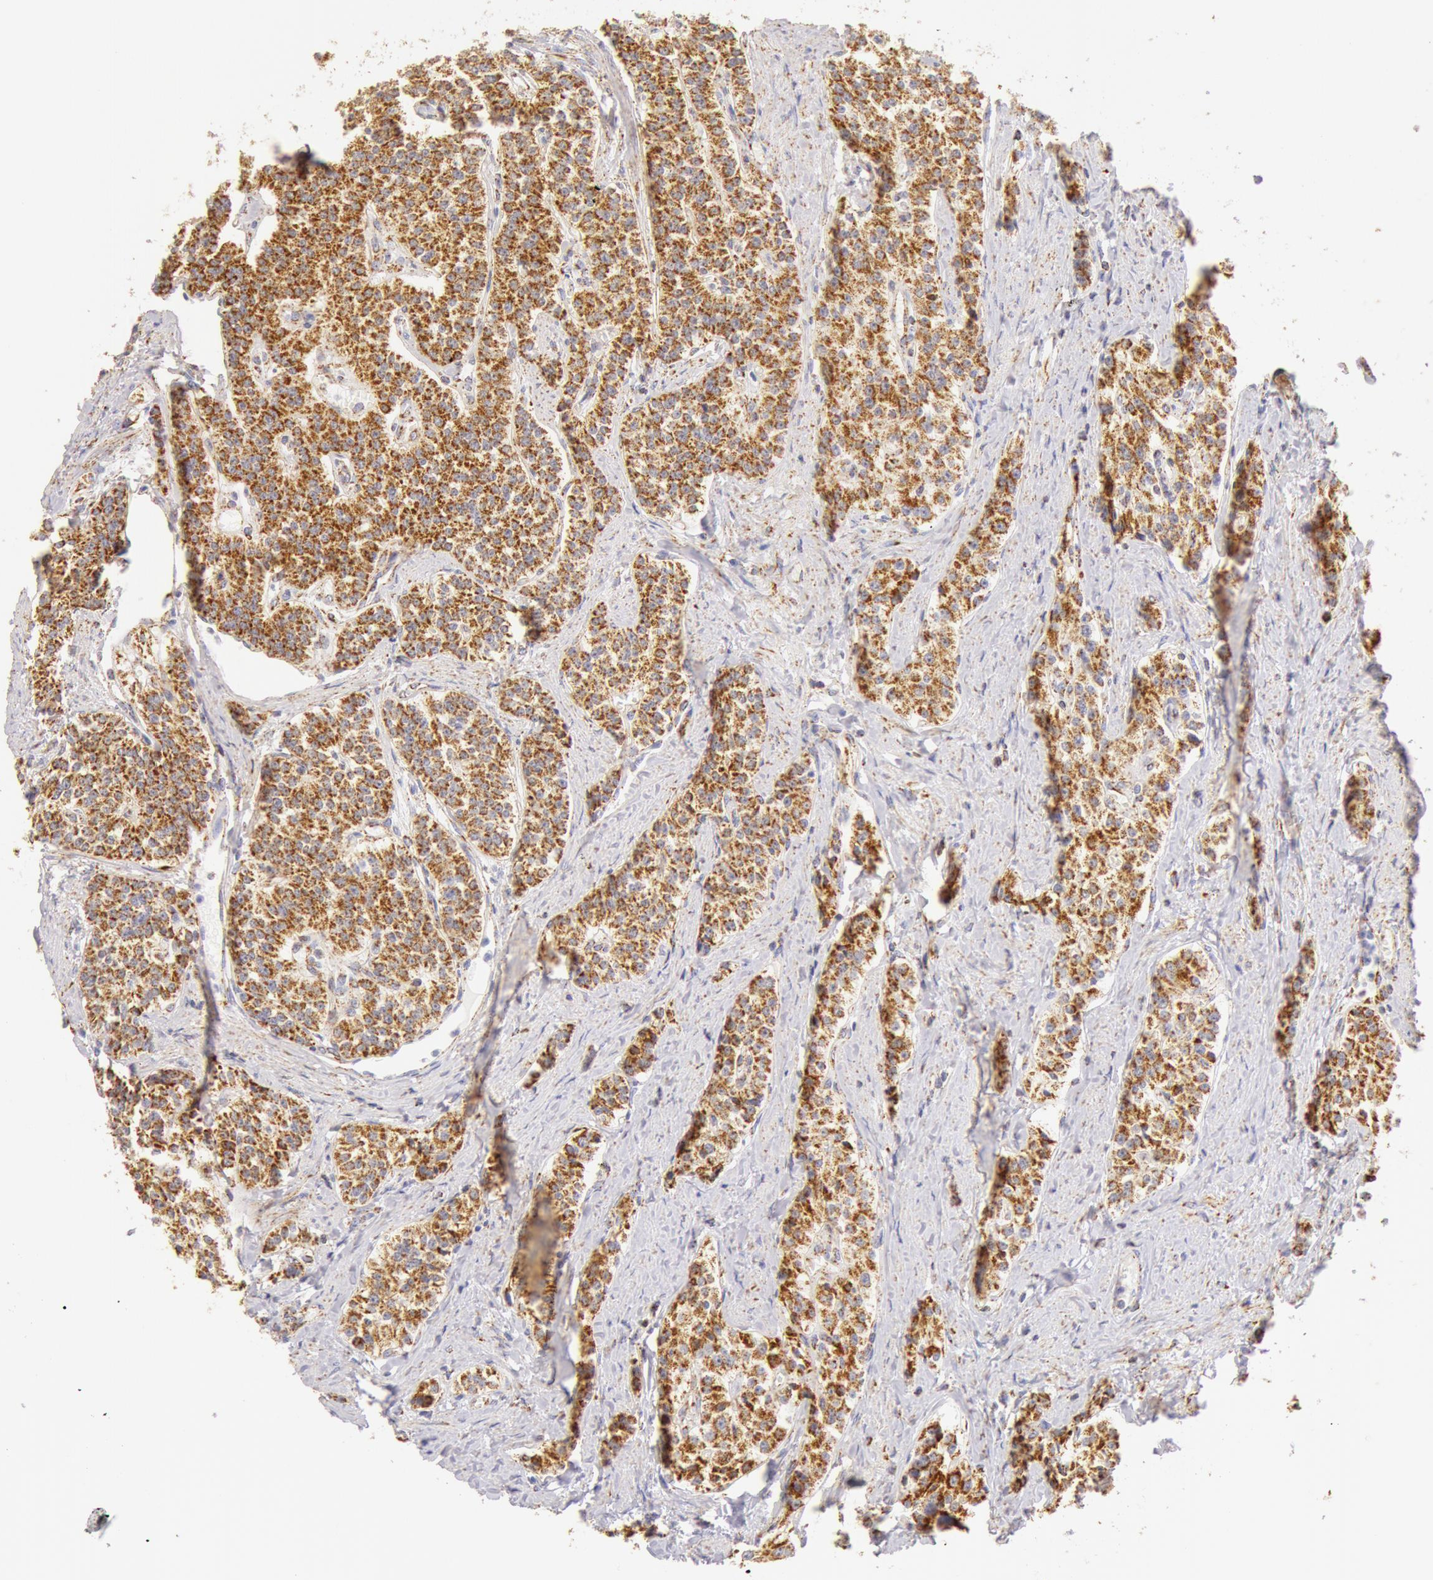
{"staining": {"intensity": "moderate", "quantity": ">75%", "location": "cytoplasmic/membranous"}, "tissue": "carcinoid", "cell_type": "Tumor cells", "image_type": "cancer", "snomed": [{"axis": "morphology", "description": "Carcinoid, malignant, NOS"}, {"axis": "topography", "description": "Stomach"}], "caption": "DAB (3,3'-diaminobenzidine) immunohistochemical staining of human carcinoid (malignant) displays moderate cytoplasmic/membranous protein expression in about >75% of tumor cells.", "gene": "ATP5F1B", "patient": {"sex": "female", "age": 76}}